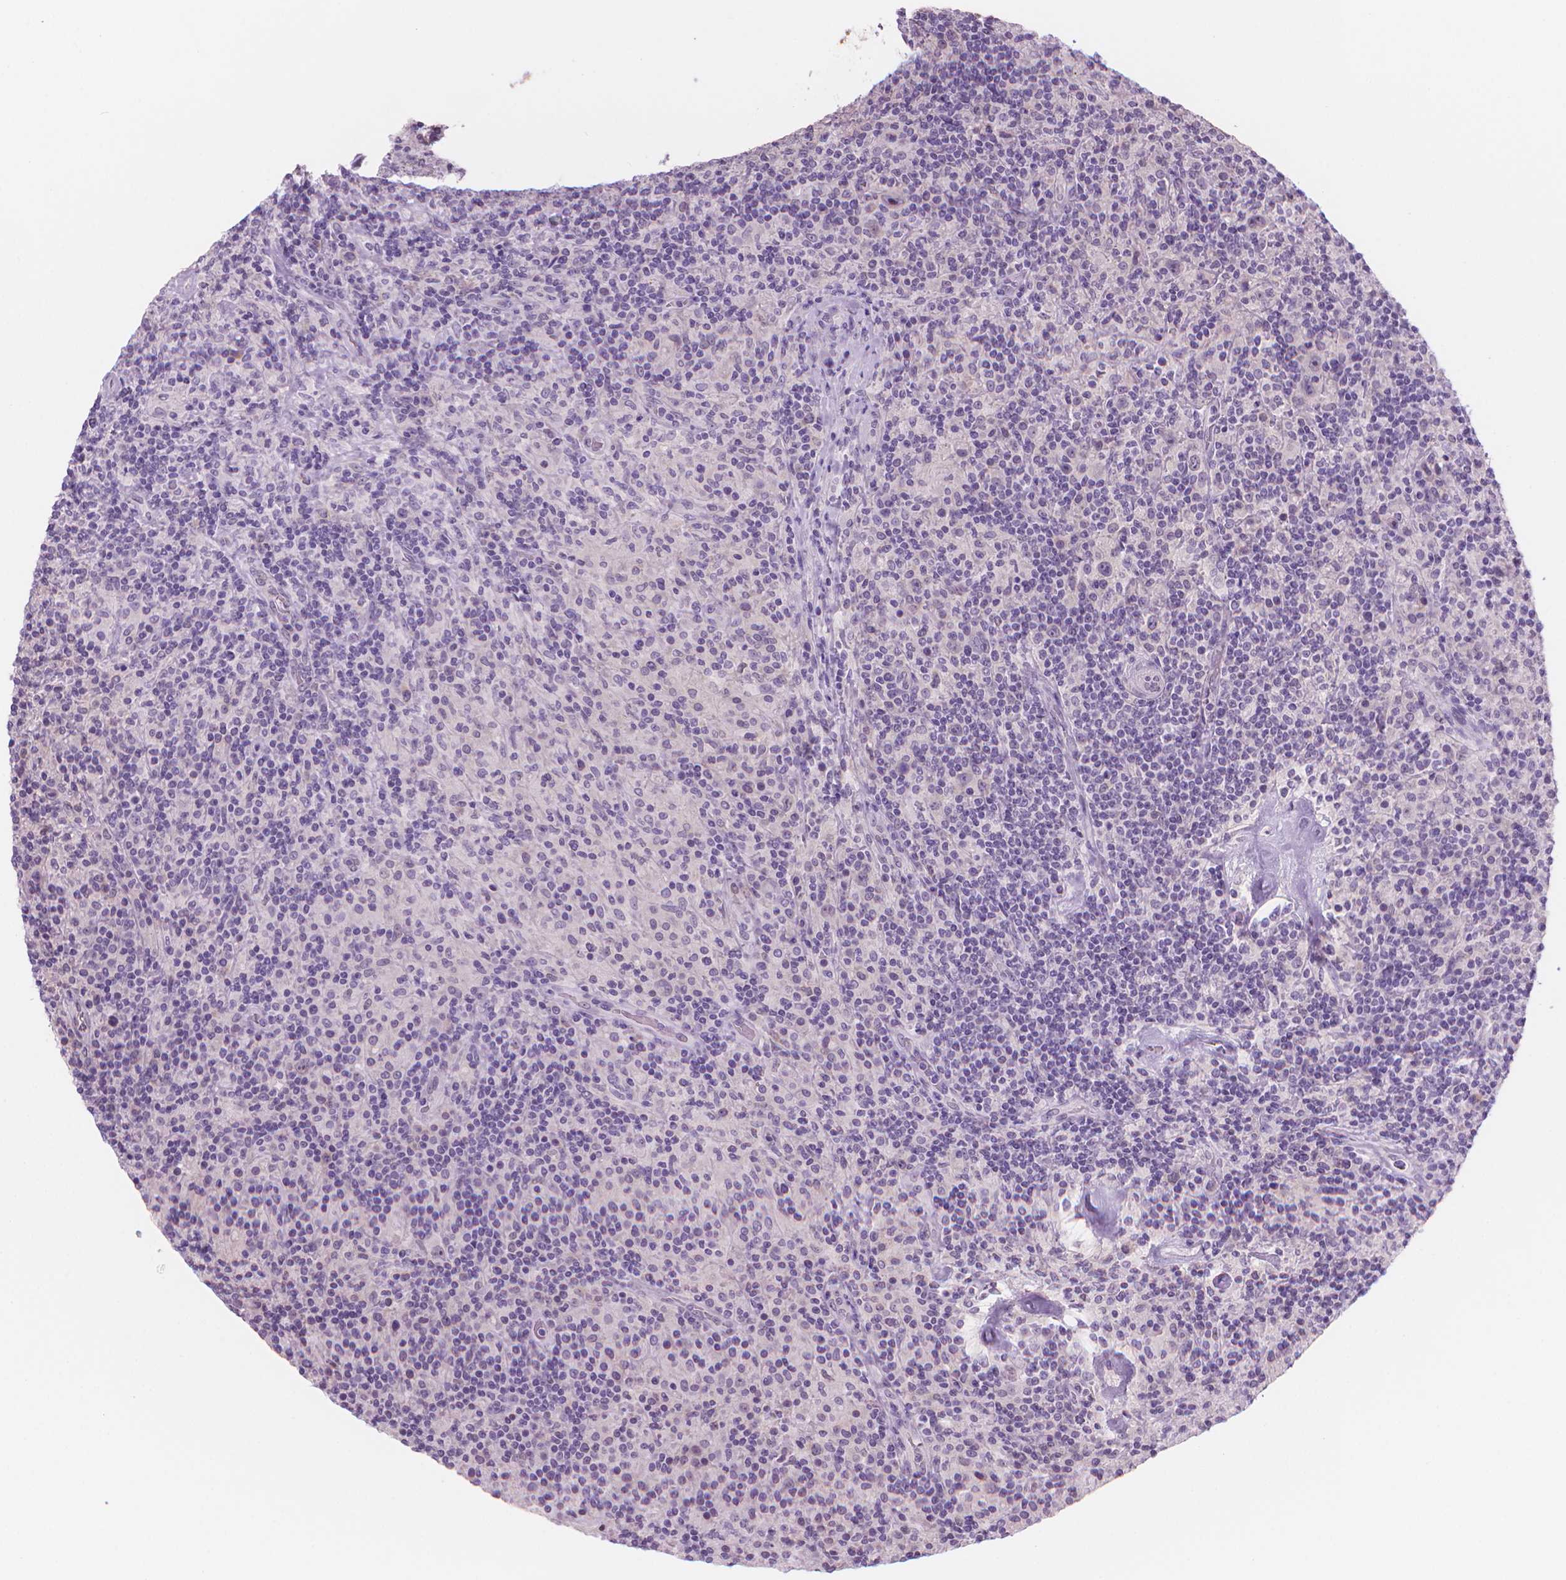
{"staining": {"intensity": "negative", "quantity": "none", "location": "none"}, "tissue": "lymphoma", "cell_type": "Tumor cells", "image_type": "cancer", "snomed": [{"axis": "morphology", "description": "Hodgkin's disease, NOS"}, {"axis": "topography", "description": "Lymph node"}], "caption": "A photomicrograph of Hodgkin's disease stained for a protein demonstrates no brown staining in tumor cells. (IHC, brightfield microscopy, high magnification).", "gene": "ENSG00000187186", "patient": {"sex": "male", "age": 70}}